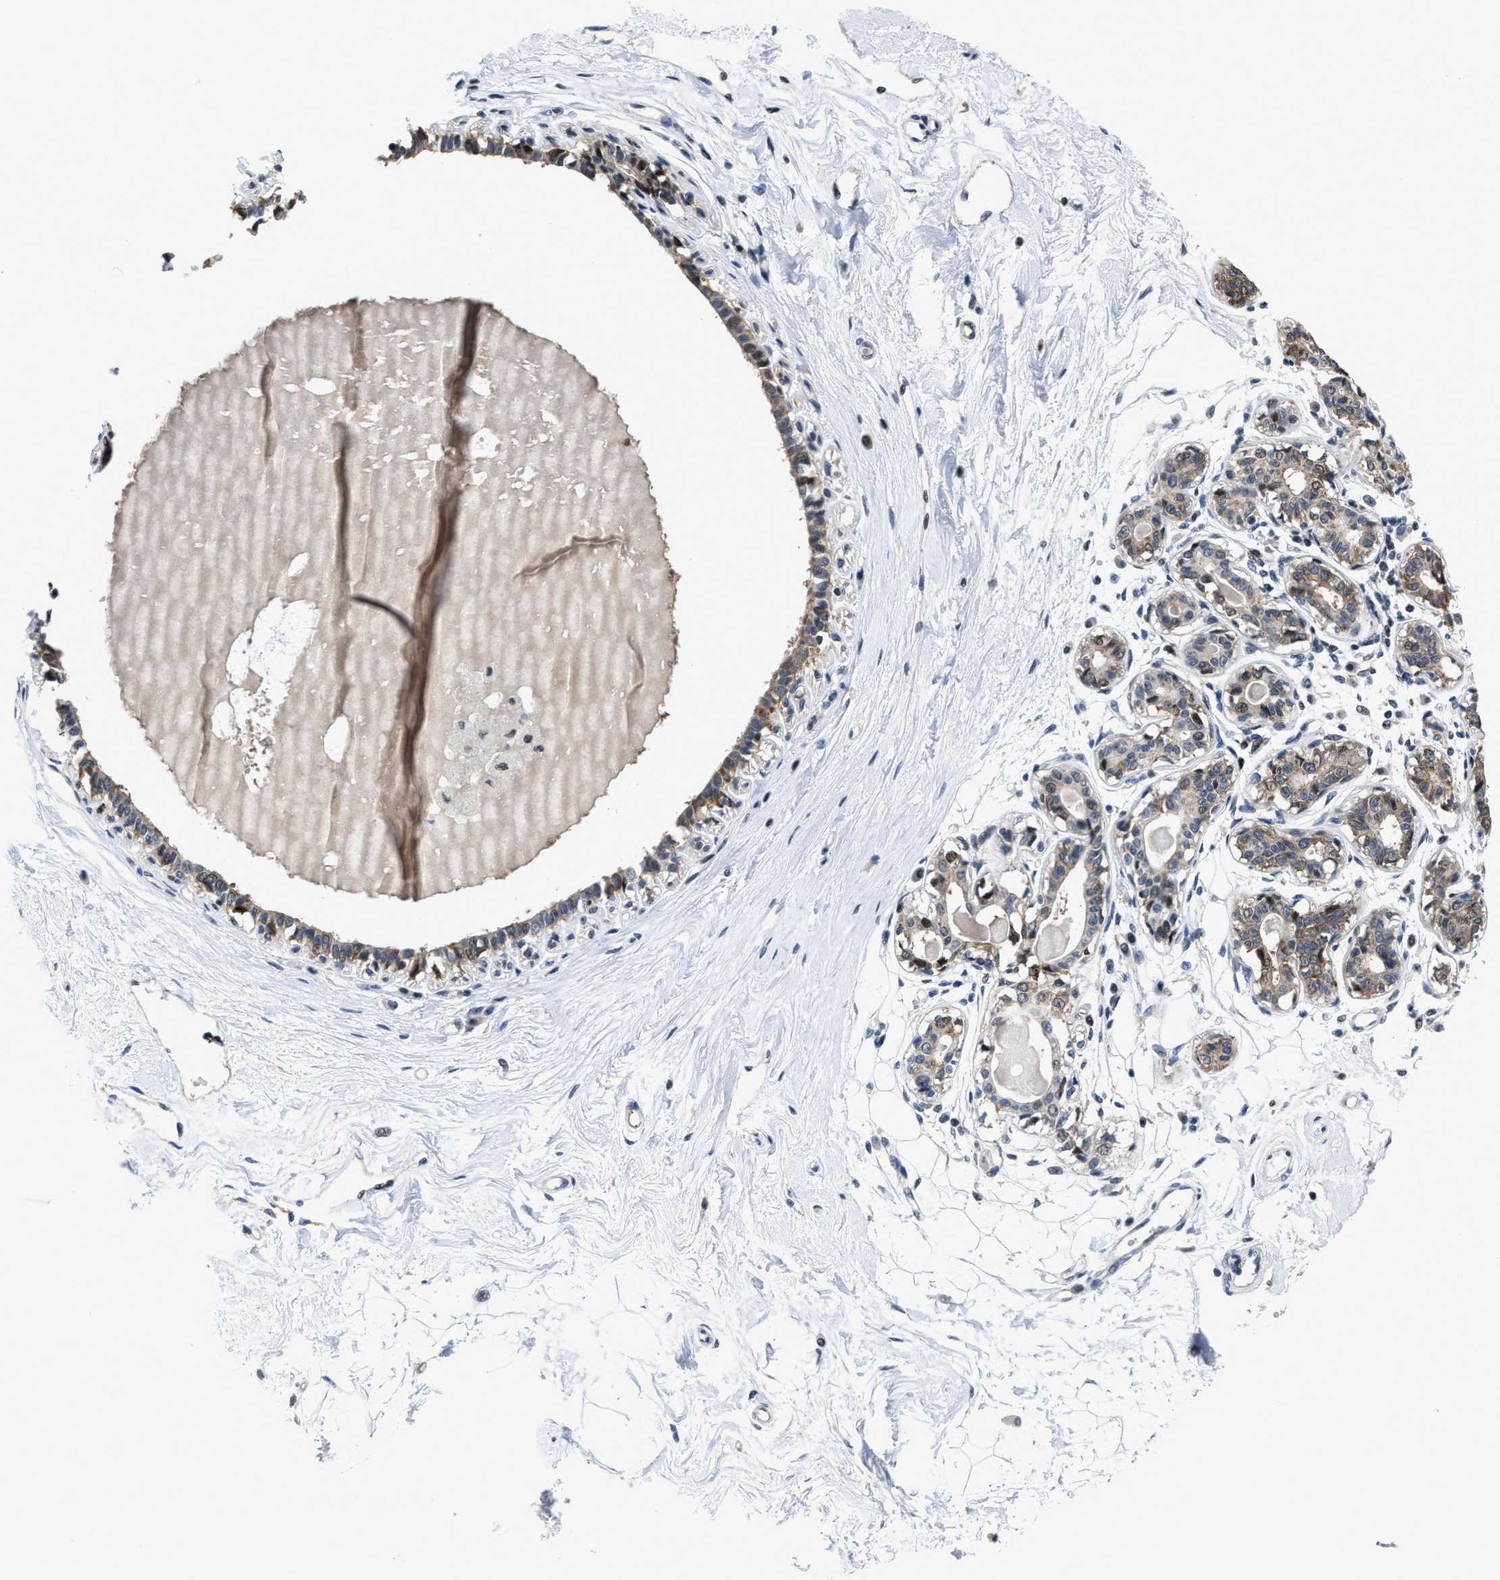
{"staining": {"intensity": "moderate", "quantity": ">75%", "location": "cytoplasmic/membranous,nuclear"}, "tissue": "breast", "cell_type": "Glandular cells", "image_type": "normal", "snomed": [{"axis": "morphology", "description": "Normal tissue, NOS"}, {"axis": "topography", "description": "Breast"}], "caption": "Benign breast reveals moderate cytoplasmic/membranous,nuclear expression in about >75% of glandular cells.", "gene": "MARCKSL1", "patient": {"sex": "female", "age": 45}}